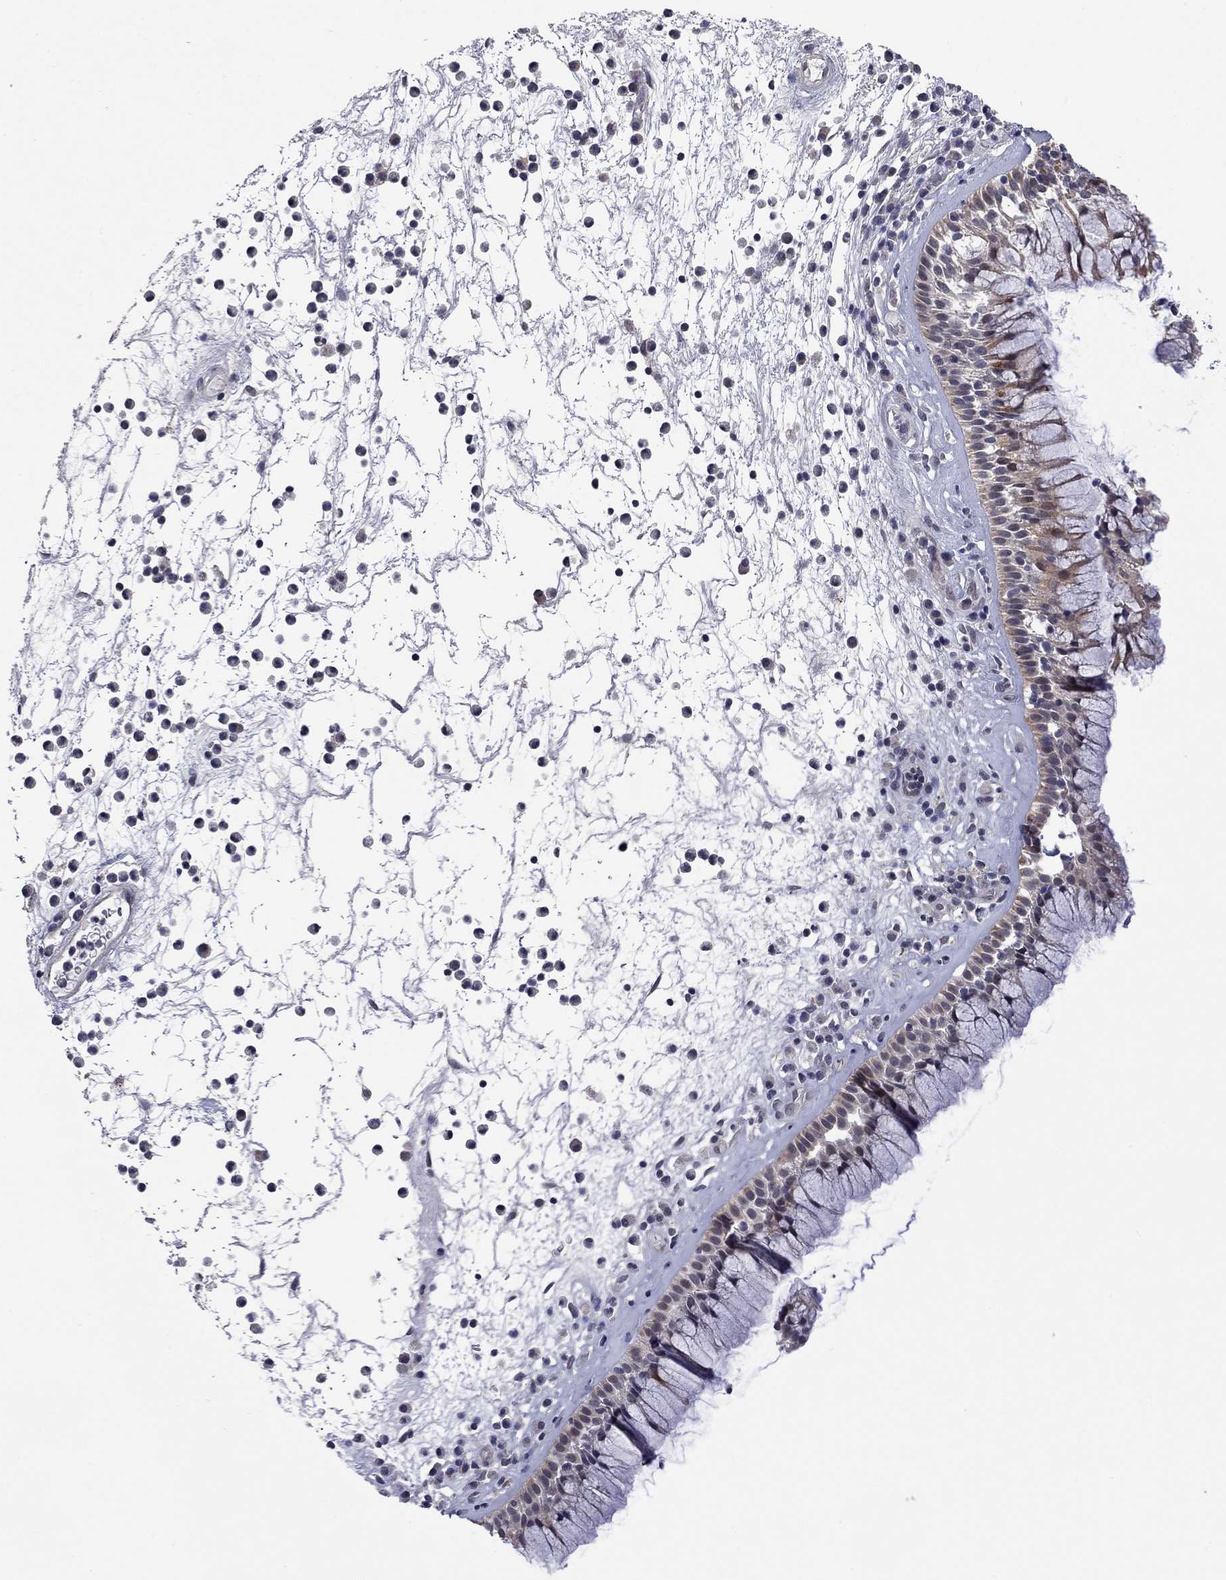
{"staining": {"intensity": "moderate", "quantity": "<25%", "location": "cytoplasmic/membranous"}, "tissue": "nasopharynx", "cell_type": "Respiratory epithelial cells", "image_type": "normal", "snomed": [{"axis": "morphology", "description": "Normal tissue, NOS"}, {"axis": "topography", "description": "Nasopharynx"}], "caption": "Respiratory epithelial cells reveal low levels of moderate cytoplasmic/membranous expression in approximately <25% of cells in normal nasopharynx.", "gene": "FABP12", "patient": {"sex": "male", "age": 77}}